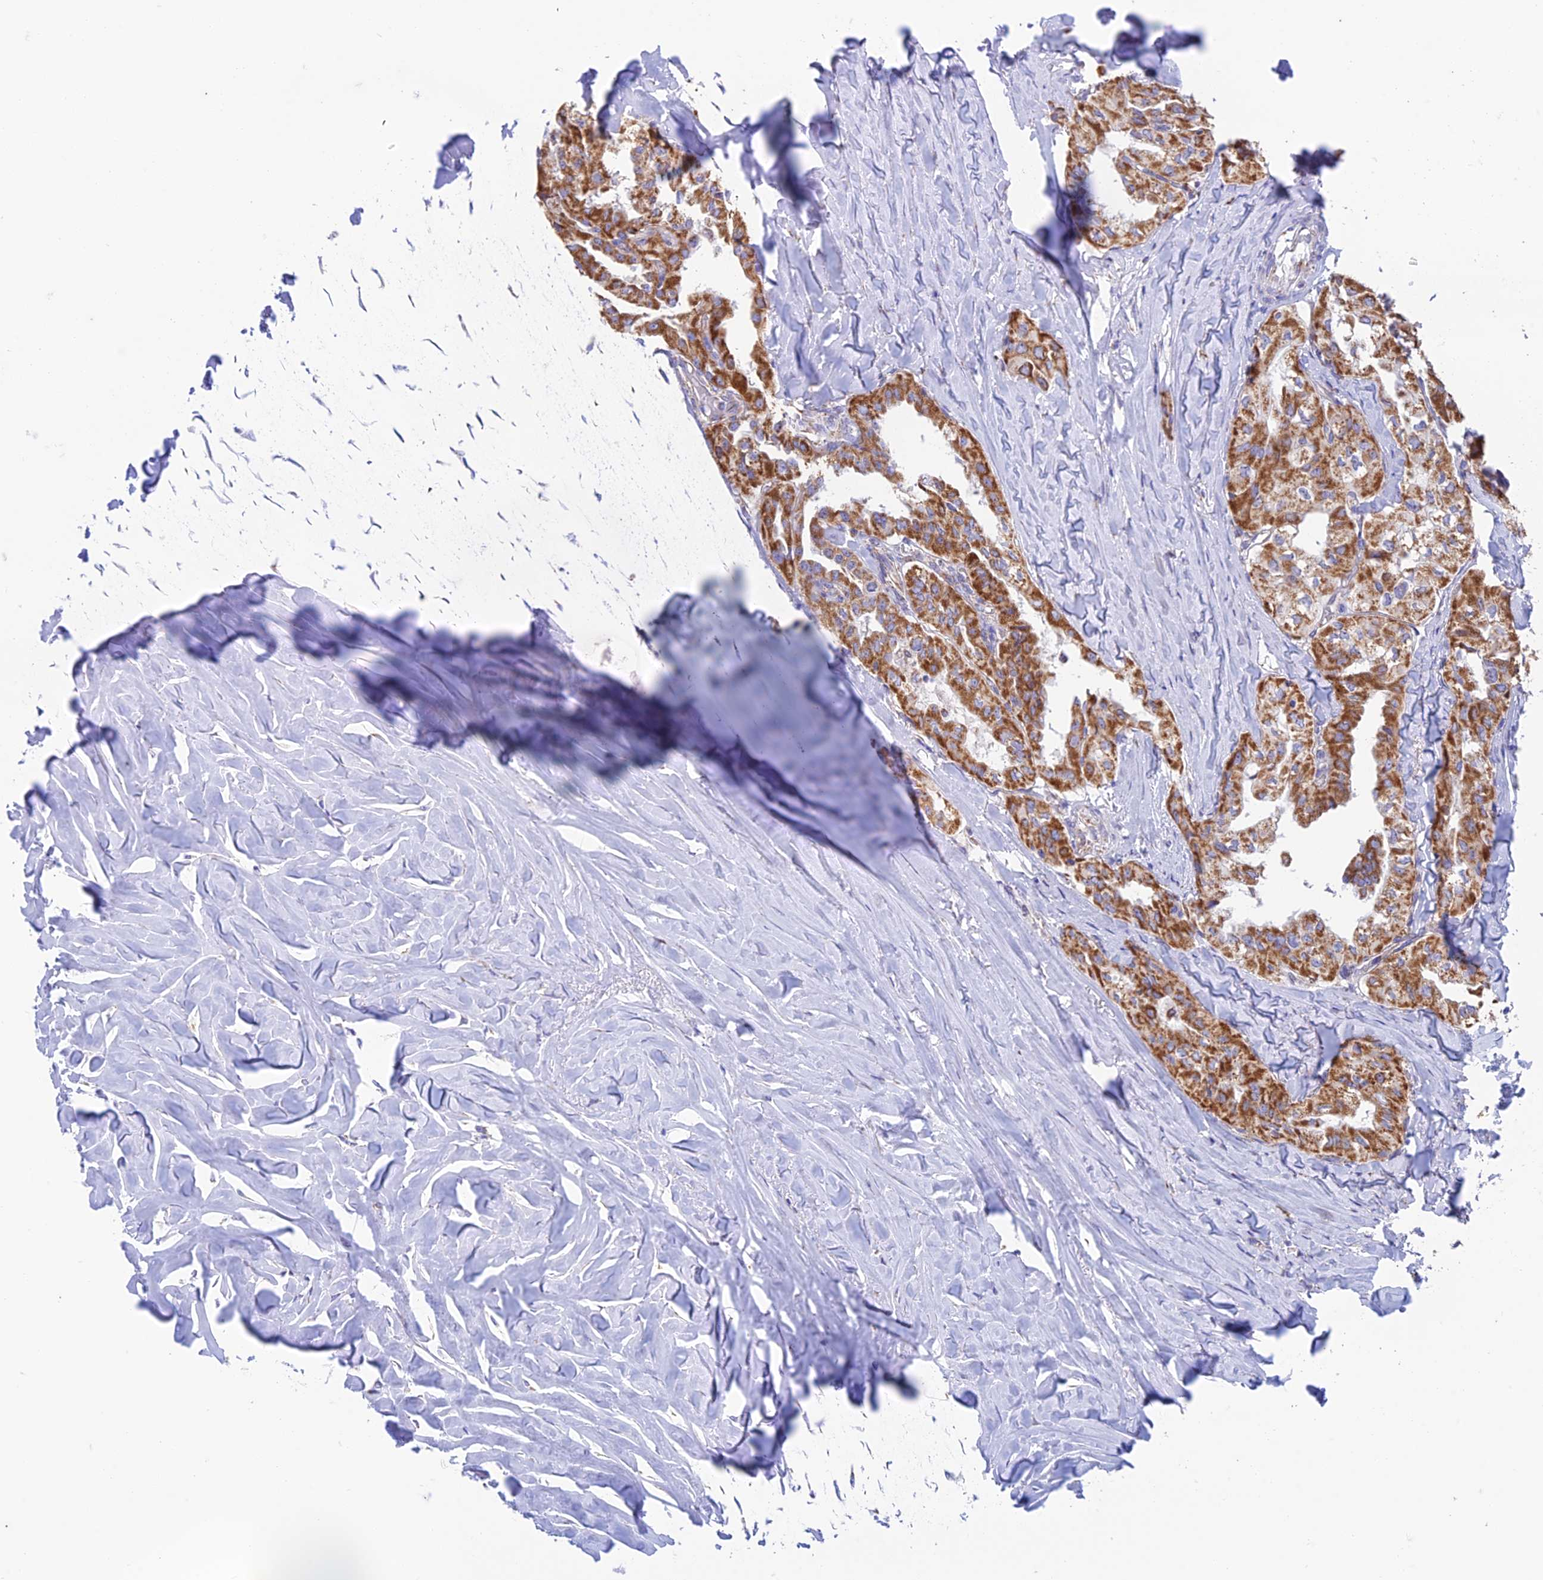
{"staining": {"intensity": "strong", "quantity": ">75%", "location": "cytoplasmic/membranous"}, "tissue": "thyroid cancer", "cell_type": "Tumor cells", "image_type": "cancer", "snomed": [{"axis": "morphology", "description": "Papillary adenocarcinoma, NOS"}, {"axis": "topography", "description": "Thyroid gland"}], "caption": "Protein staining of thyroid papillary adenocarcinoma tissue displays strong cytoplasmic/membranous positivity in approximately >75% of tumor cells.", "gene": "ZNF181", "patient": {"sex": "female", "age": 59}}